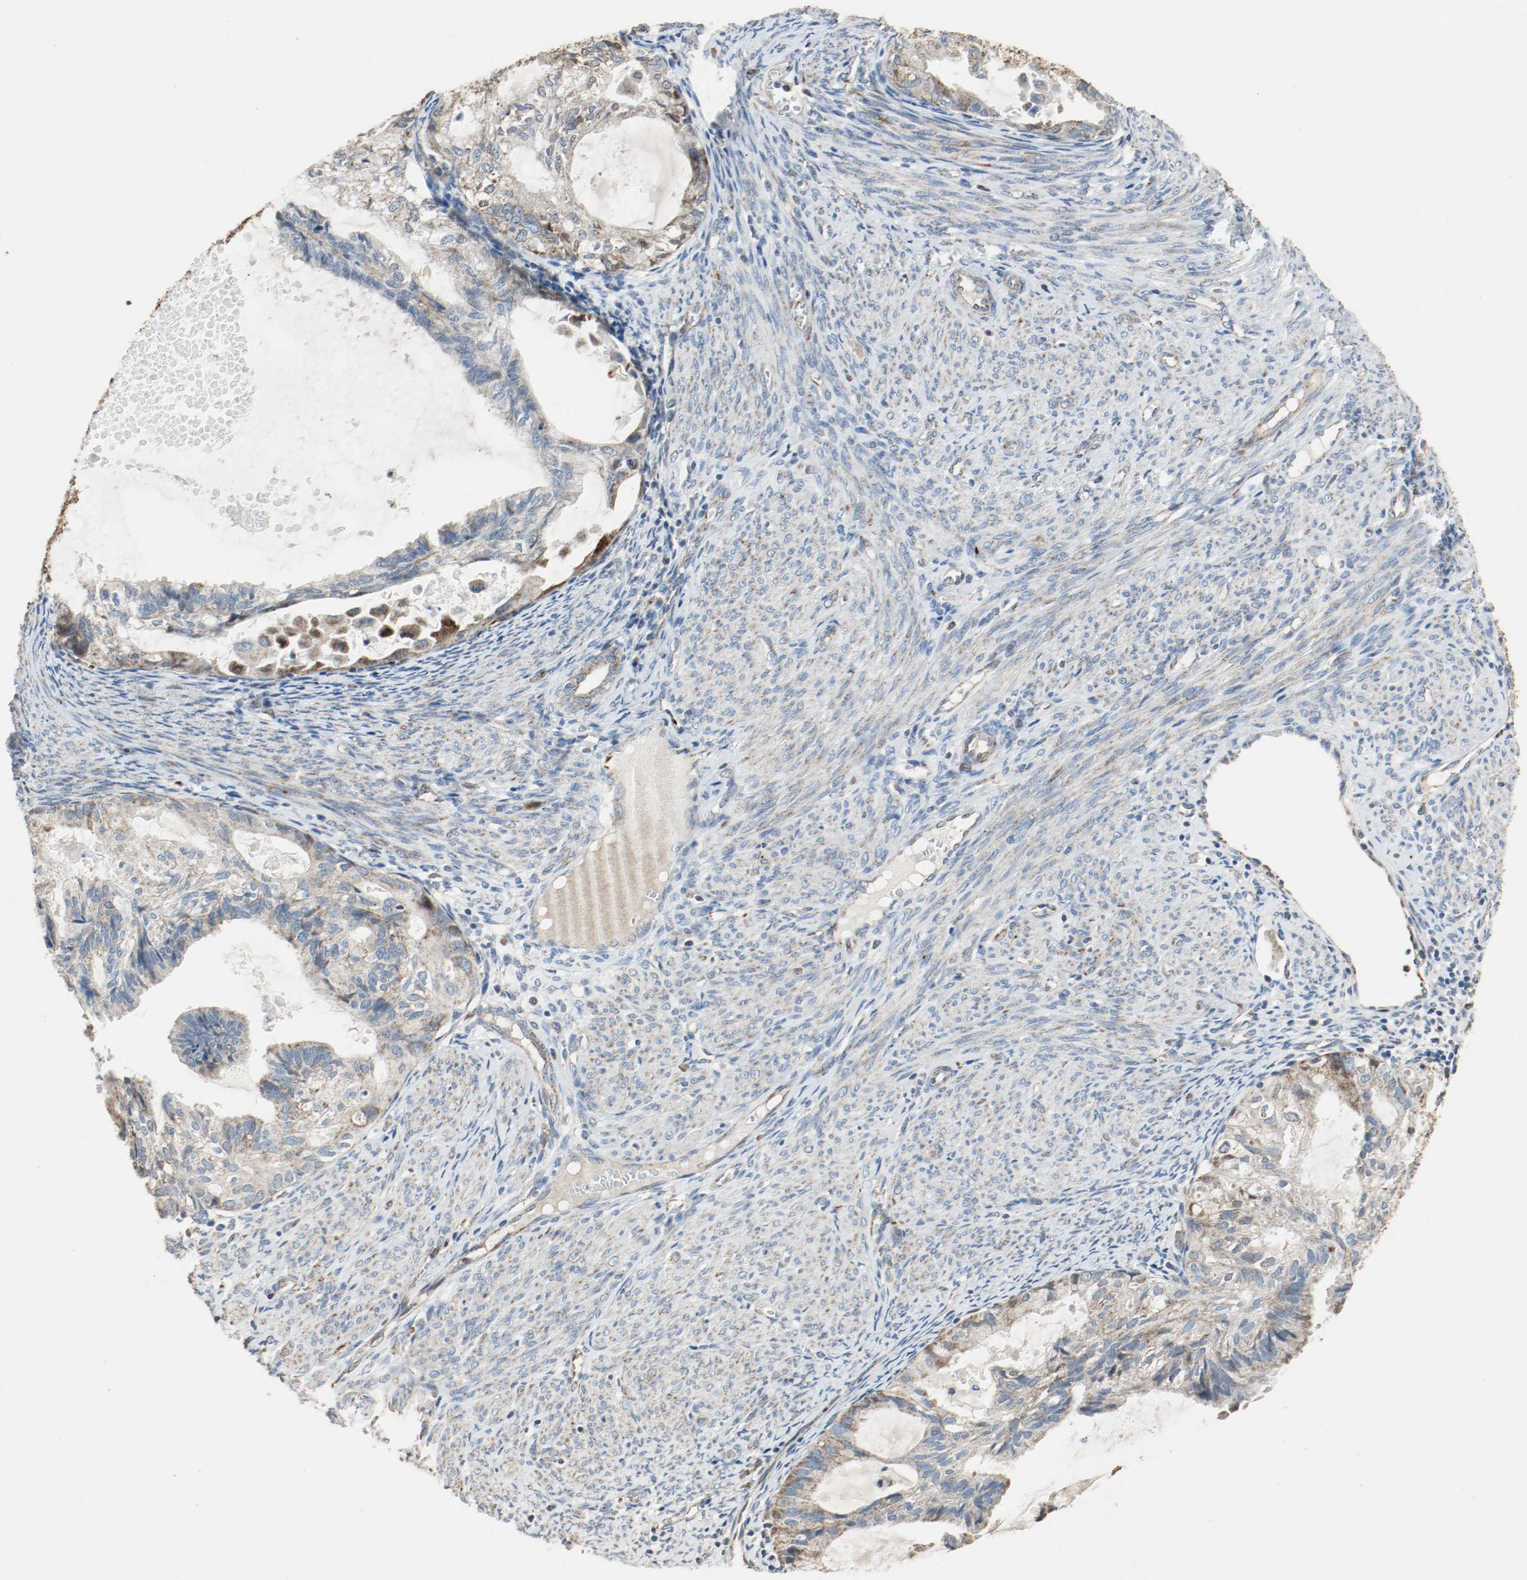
{"staining": {"intensity": "moderate", "quantity": ">75%", "location": "cytoplasmic/membranous"}, "tissue": "cervical cancer", "cell_type": "Tumor cells", "image_type": "cancer", "snomed": [{"axis": "morphology", "description": "Normal tissue, NOS"}, {"axis": "morphology", "description": "Adenocarcinoma, NOS"}, {"axis": "topography", "description": "Cervix"}, {"axis": "topography", "description": "Endometrium"}], "caption": "A brown stain highlights moderate cytoplasmic/membranous positivity of a protein in cervical adenocarcinoma tumor cells. Using DAB (brown) and hematoxylin (blue) stains, captured at high magnification using brightfield microscopy.", "gene": "ALDH4A1", "patient": {"sex": "female", "age": 86}}